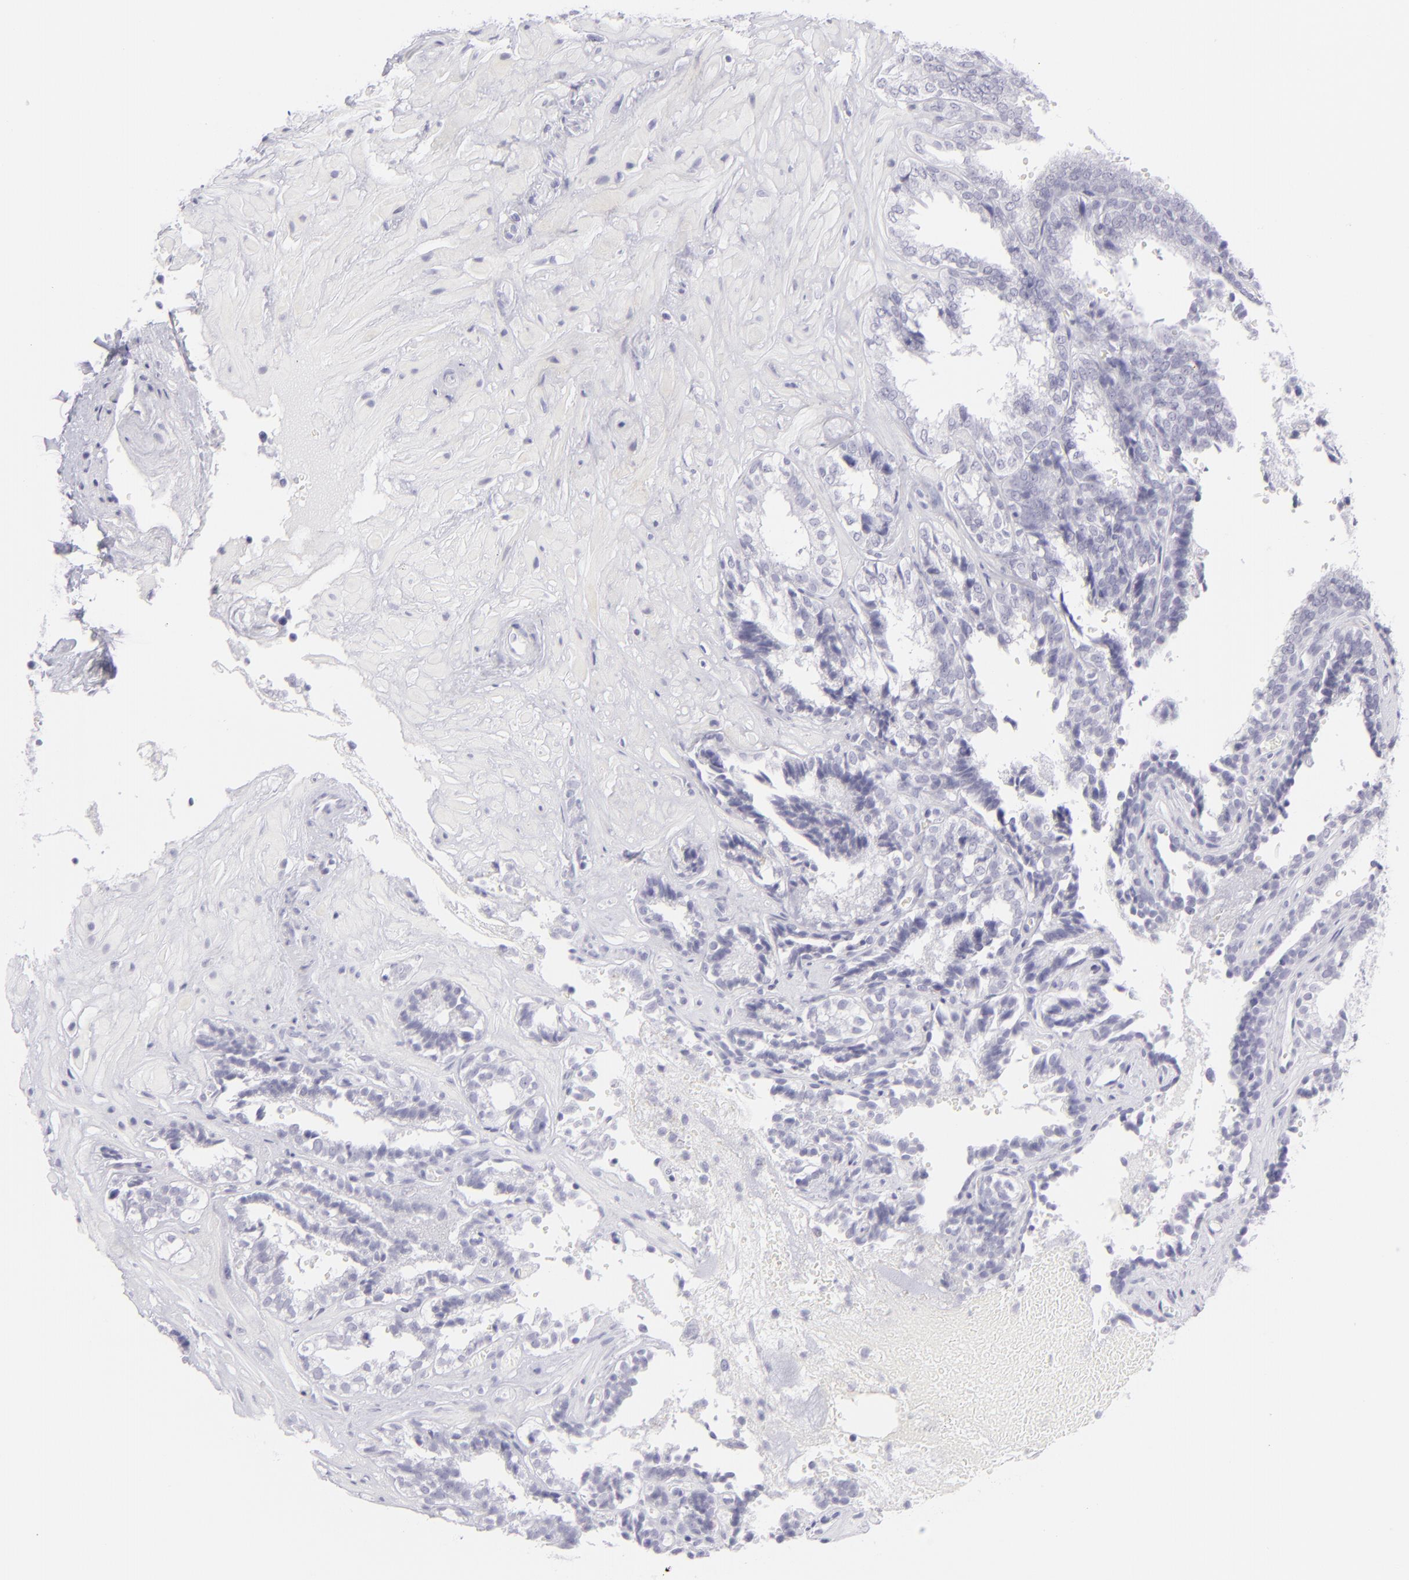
{"staining": {"intensity": "negative", "quantity": "none", "location": "none"}, "tissue": "seminal vesicle", "cell_type": "Glandular cells", "image_type": "normal", "snomed": [{"axis": "morphology", "description": "Normal tissue, NOS"}, {"axis": "topography", "description": "Seminal veicle"}], "caption": "Protein analysis of benign seminal vesicle demonstrates no significant positivity in glandular cells. (Stains: DAB (3,3'-diaminobenzidine) IHC with hematoxylin counter stain, Microscopy: brightfield microscopy at high magnification).", "gene": "FCER2", "patient": {"sex": "male", "age": 26}}